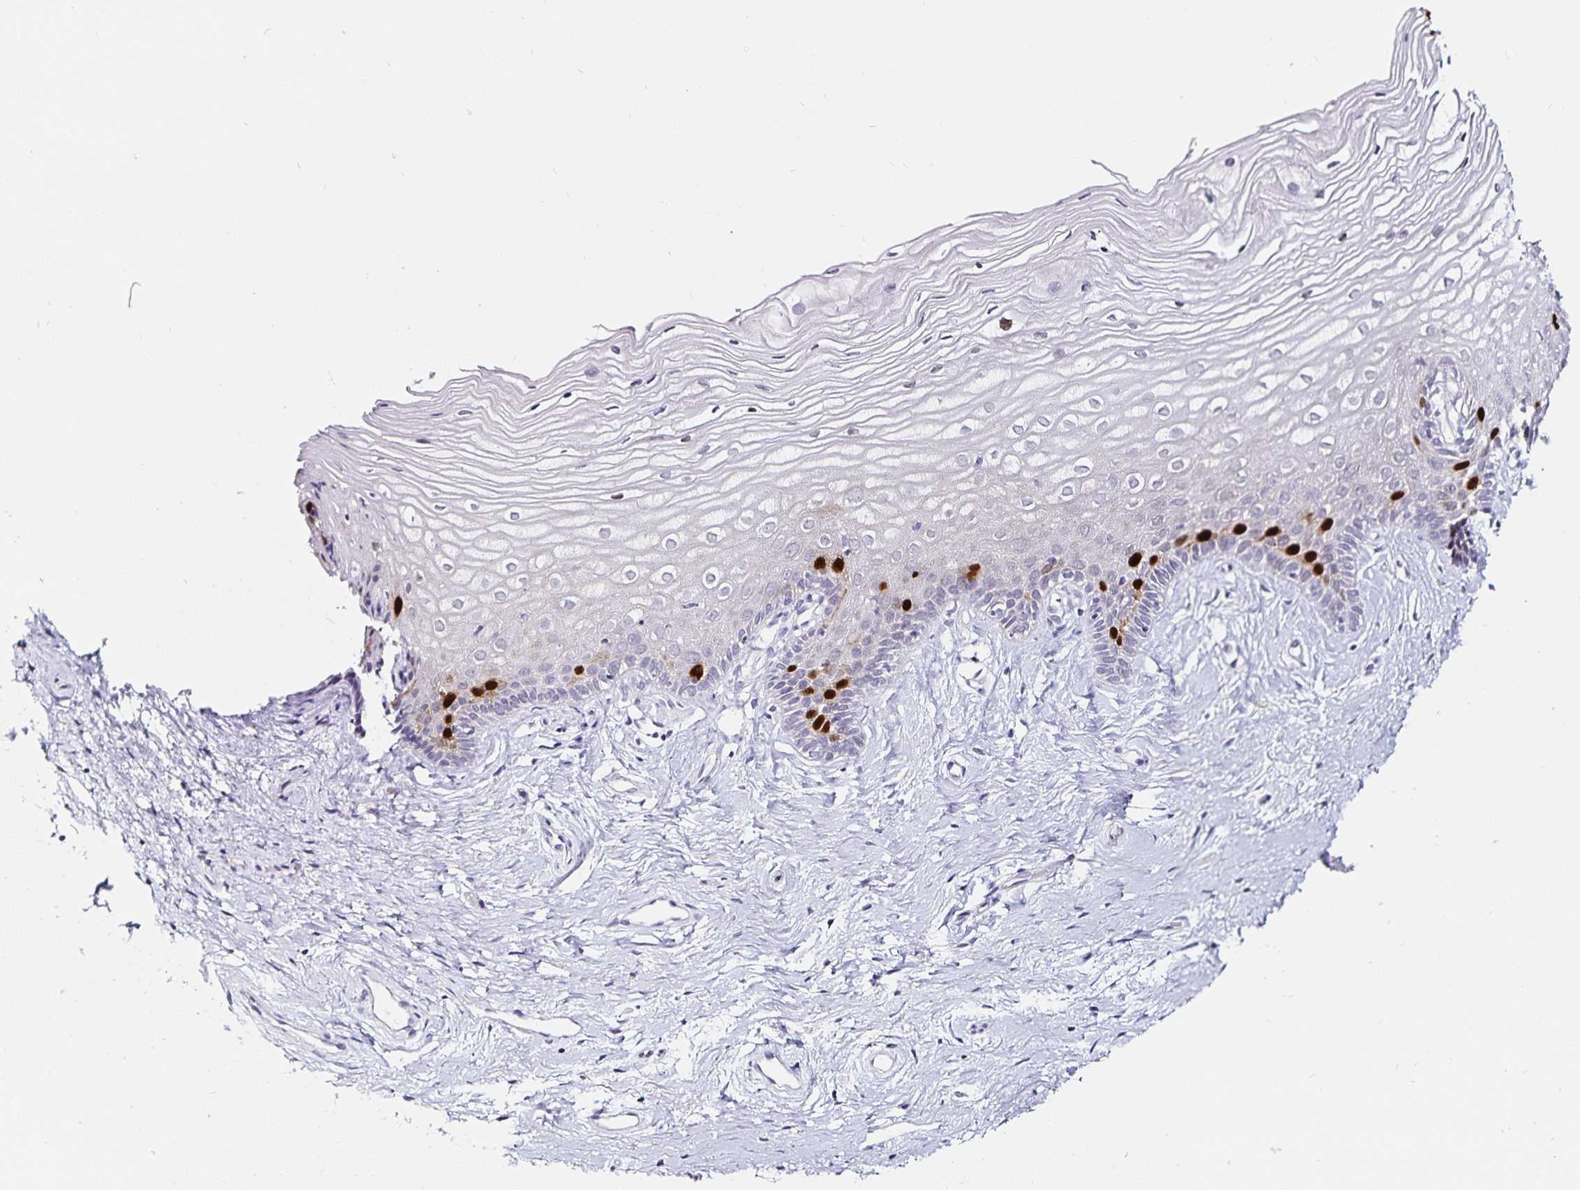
{"staining": {"intensity": "negative", "quantity": "none", "location": "none"}, "tissue": "cervix", "cell_type": "Glandular cells", "image_type": "normal", "snomed": [{"axis": "morphology", "description": "Normal tissue, NOS"}, {"axis": "topography", "description": "Cervix"}], "caption": "Photomicrograph shows no protein positivity in glandular cells of normal cervix.", "gene": "ANLN", "patient": {"sex": "female", "age": 40}}